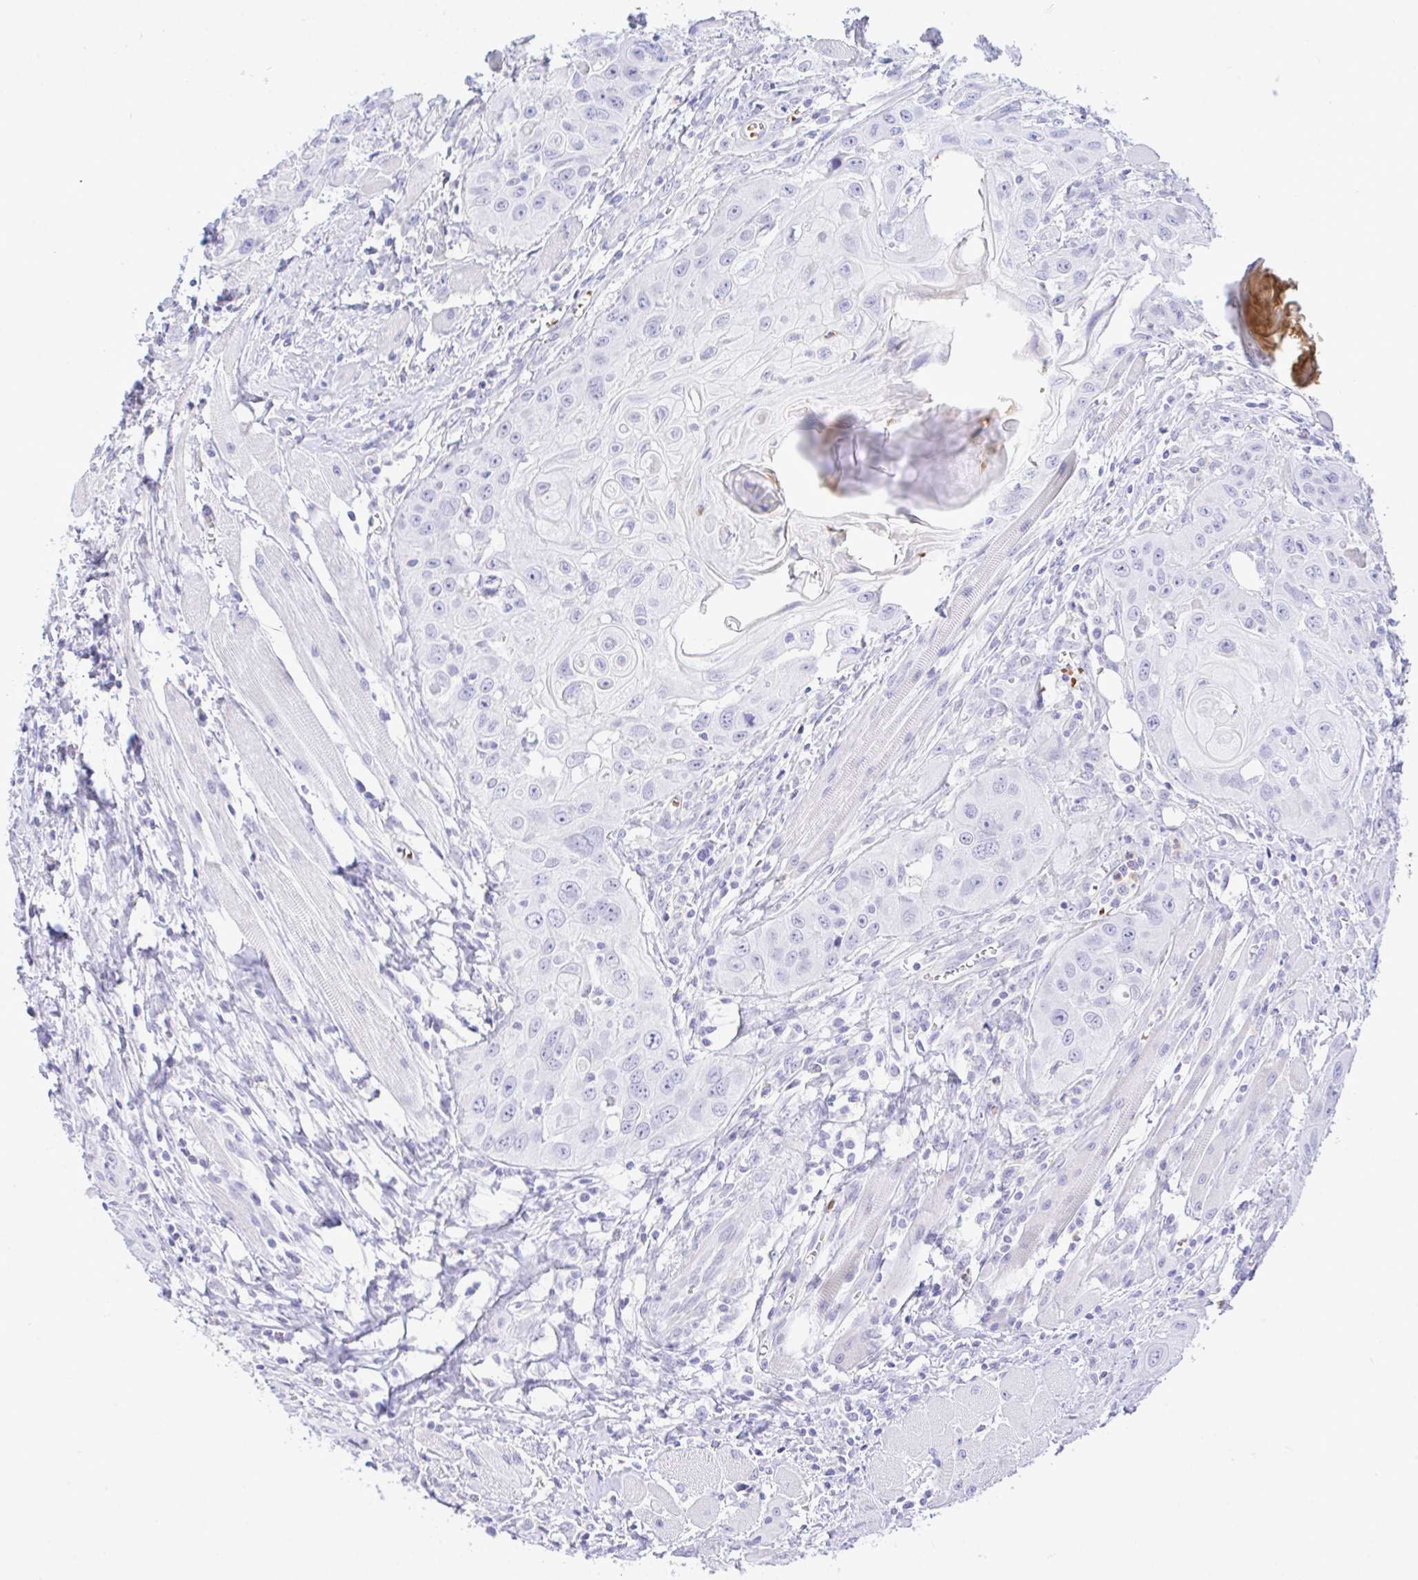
{"staining": {"intensity": "negative", "quantity": "none", "location": "none"}, "tissue": "head and neck cancer", "cell_type": "Tumor cells", "image_type": "cancer", "snomed": [{"axis": "morphology", "description": "Squamous cell carcinoma, NOS"}, {"axis": "topography", "description": "Oral tissue"}, {"axis": "topography", "description": "Head-Neck"}], "caption": "Immunohistochemical staining of head and neck cancer (squamous cell carcinoma) displays no significant positivity in tumor cells. Brightfield microscopy of IHC stained with DAB (3,3'-diaminobenzidine) (brown) and hematoxylin (blue), captured at high magnification.", "gene": "ZNF221", "patient": {"sex": "male", "age": 58}}